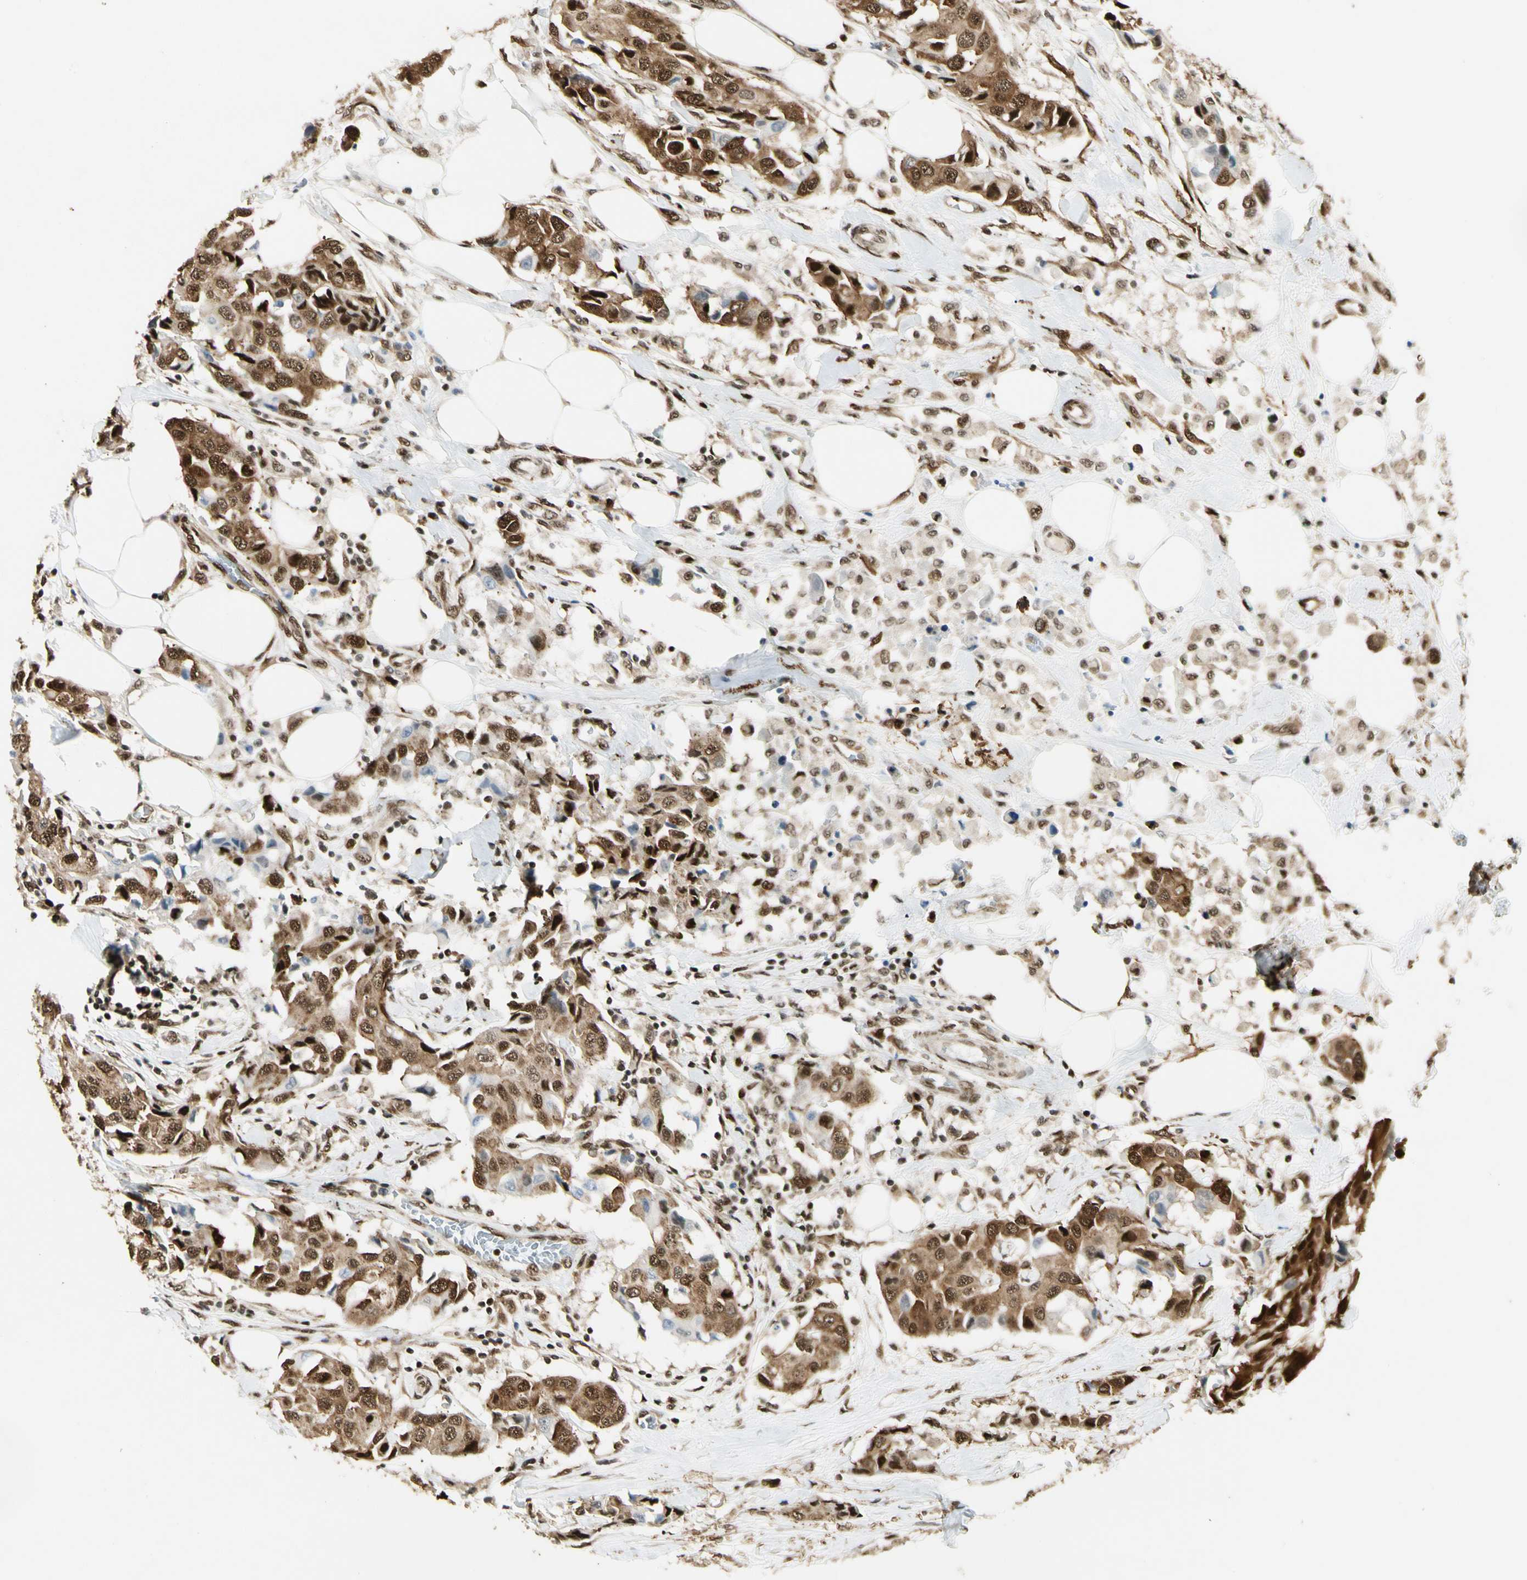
{"staining": {"intensity": "strong", "quantity": ">75%", "location": "cytoplasmic/membranous,nuclear"}, "tissue": "breast cancer", "cell_type": "Tumor cells", "image_type": "cancer", "snomed": [{"axis": "morphology", "description": "Duct carcinoma"}, {"axis": "topography", "description": "Breast"}], "caption": "A photomicrograph of breast infiltrating ductal carcinoma stained for a protein demonstrates strong cytoplasmic/membranous and nuclear brown staining in tumor cells. (IHC, brightfield microscopy, high magnification).", "gene": "FUS", "patient": {"sex": "female", "age": 80}}